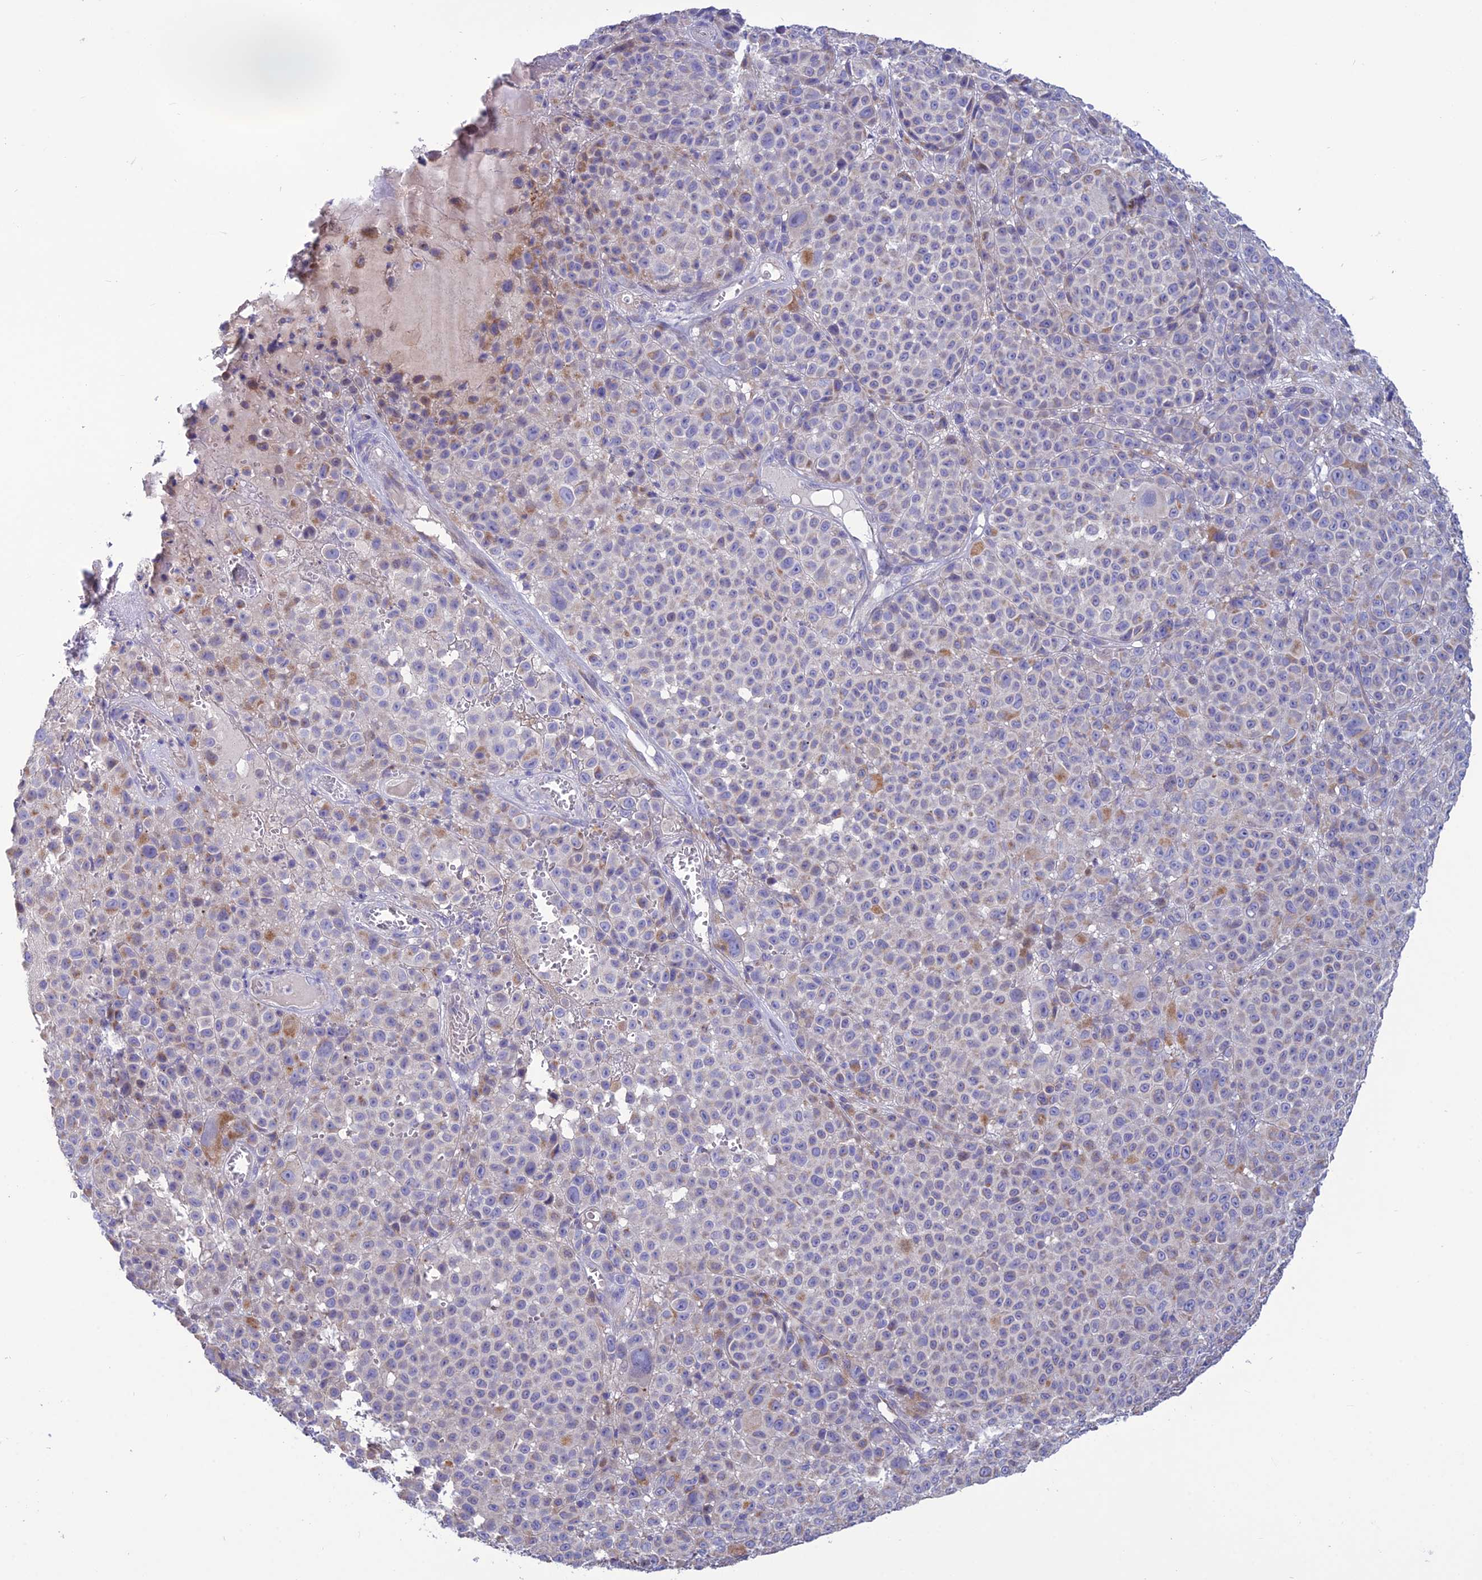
{"staining": {"intensity": "moderate", "quantity": "<25%", "location": "cytoplasmic/membranous"}, "tissue": "melanoma", "cell_type": "Tumor cells", "image_type": "cancer", "snomed": [{"axis": "morphology", "description": "Malignant melanoma, NOS"}, {"axis": "topography", "description": "Skin"}], "caption": "Immunohistochemistry (IHC) (DAB) staining of human malignant melanoma exhibits moderate cytoplasmic/membranous protein expression in about <25% of tumor cells. (brown staining indicates protein expression, while blue staining denotes nuclei).", "gene": "BHMT2", "patient": {"sex": "female", "age": 94}}